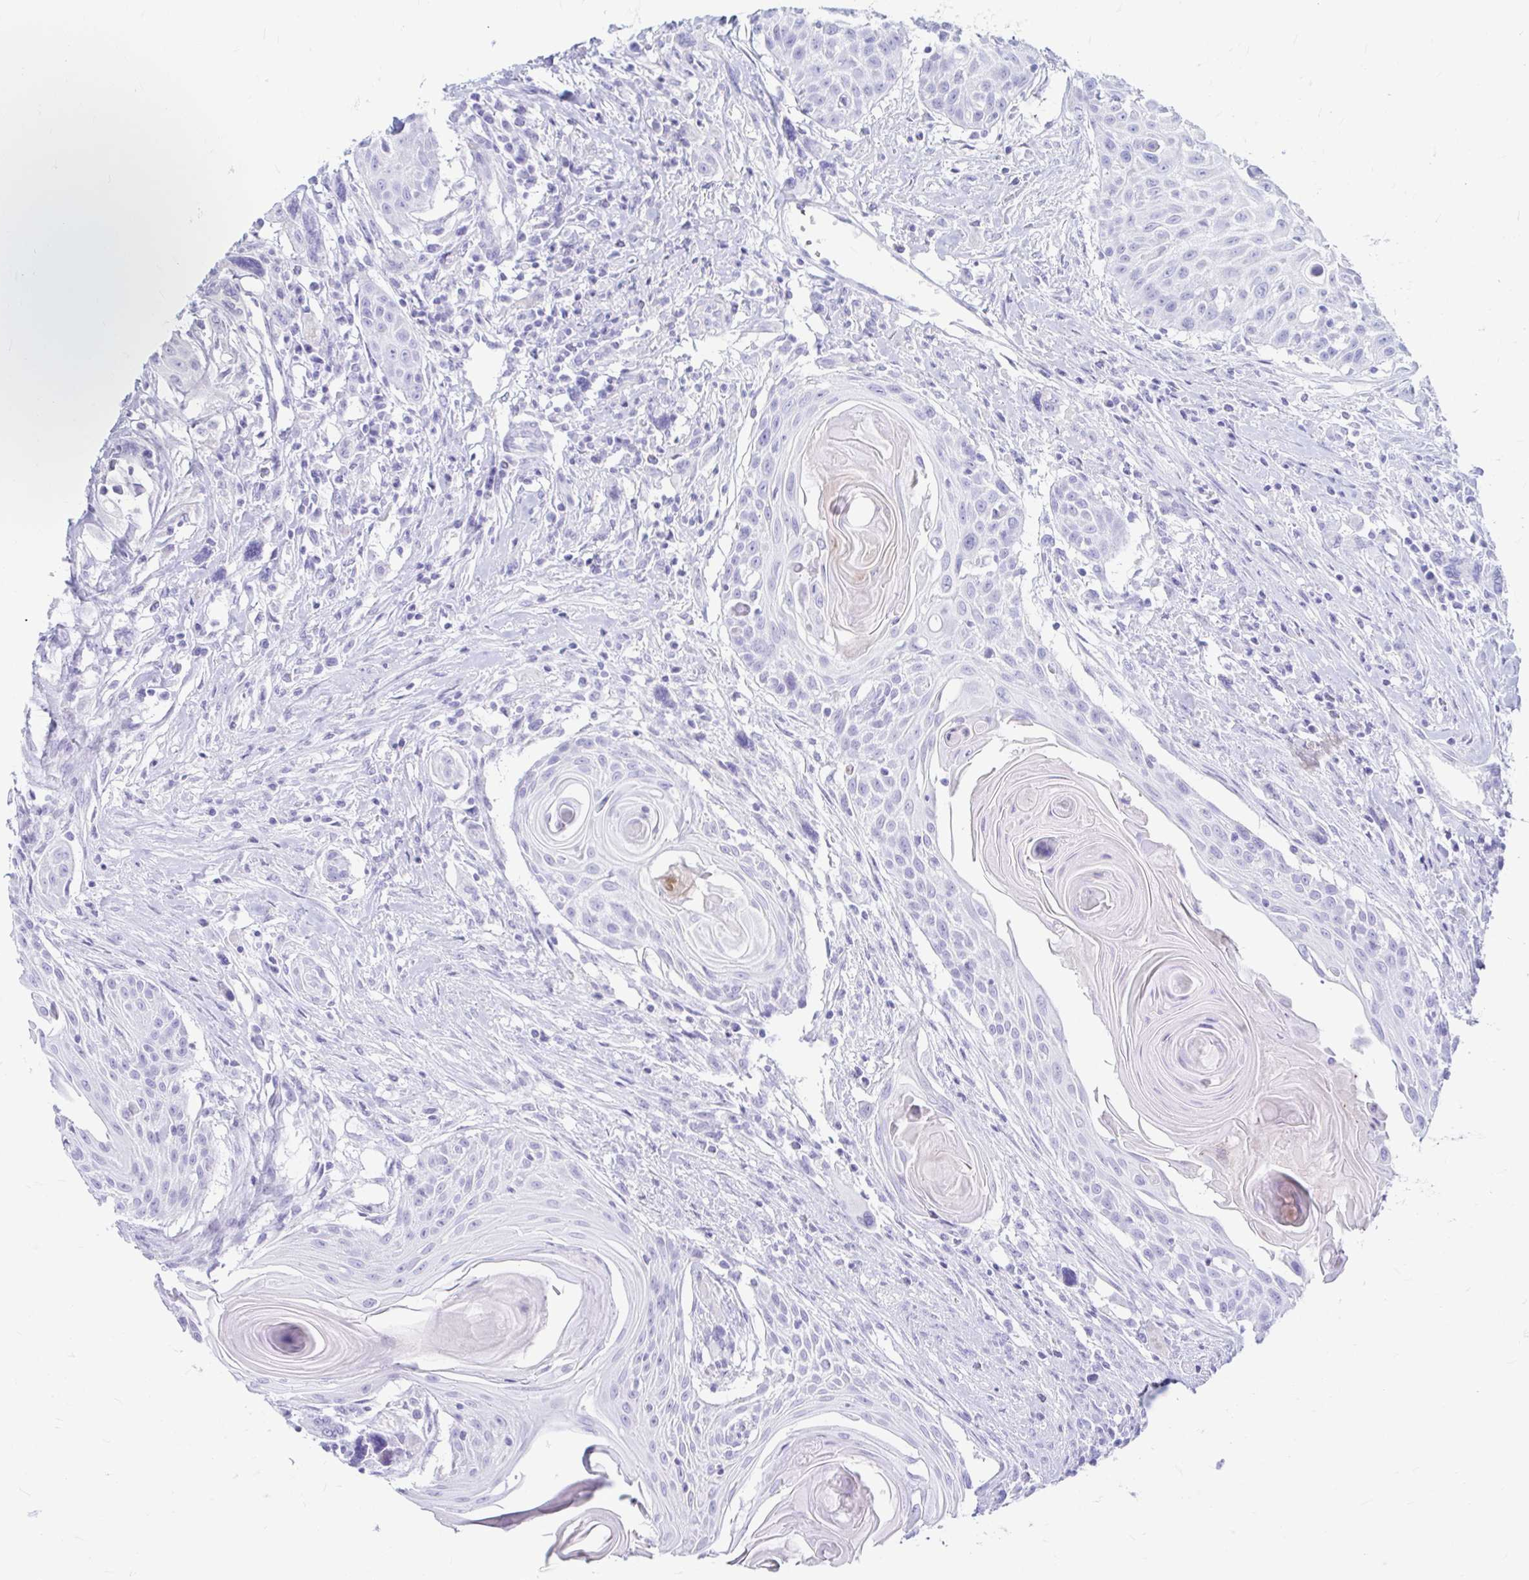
{"staining": {"intensity": "negative", "quantity": "none", "location": "none"}, "tissue": "head and neck cancer", "cell_type": "Tumor cells", "image_type": "cancer", "snomed": [{"axis": "morphology", "description": "Squamous cell carcinoma, NOS"}, {"axis": "topography", "description": "Lymph node"}, {"axis": "topography", "description": "Salivary gland"}, {"axis": "topography", "description": "Head-Neck"}], "caption": "Image shows no protein expression in tumor cells of squamous cell carcinoma (head and neck) tissue. (DAB IHC, high magnification).", "gene": "ERICH6", "patient": {"sex": "female", "age": 74}}